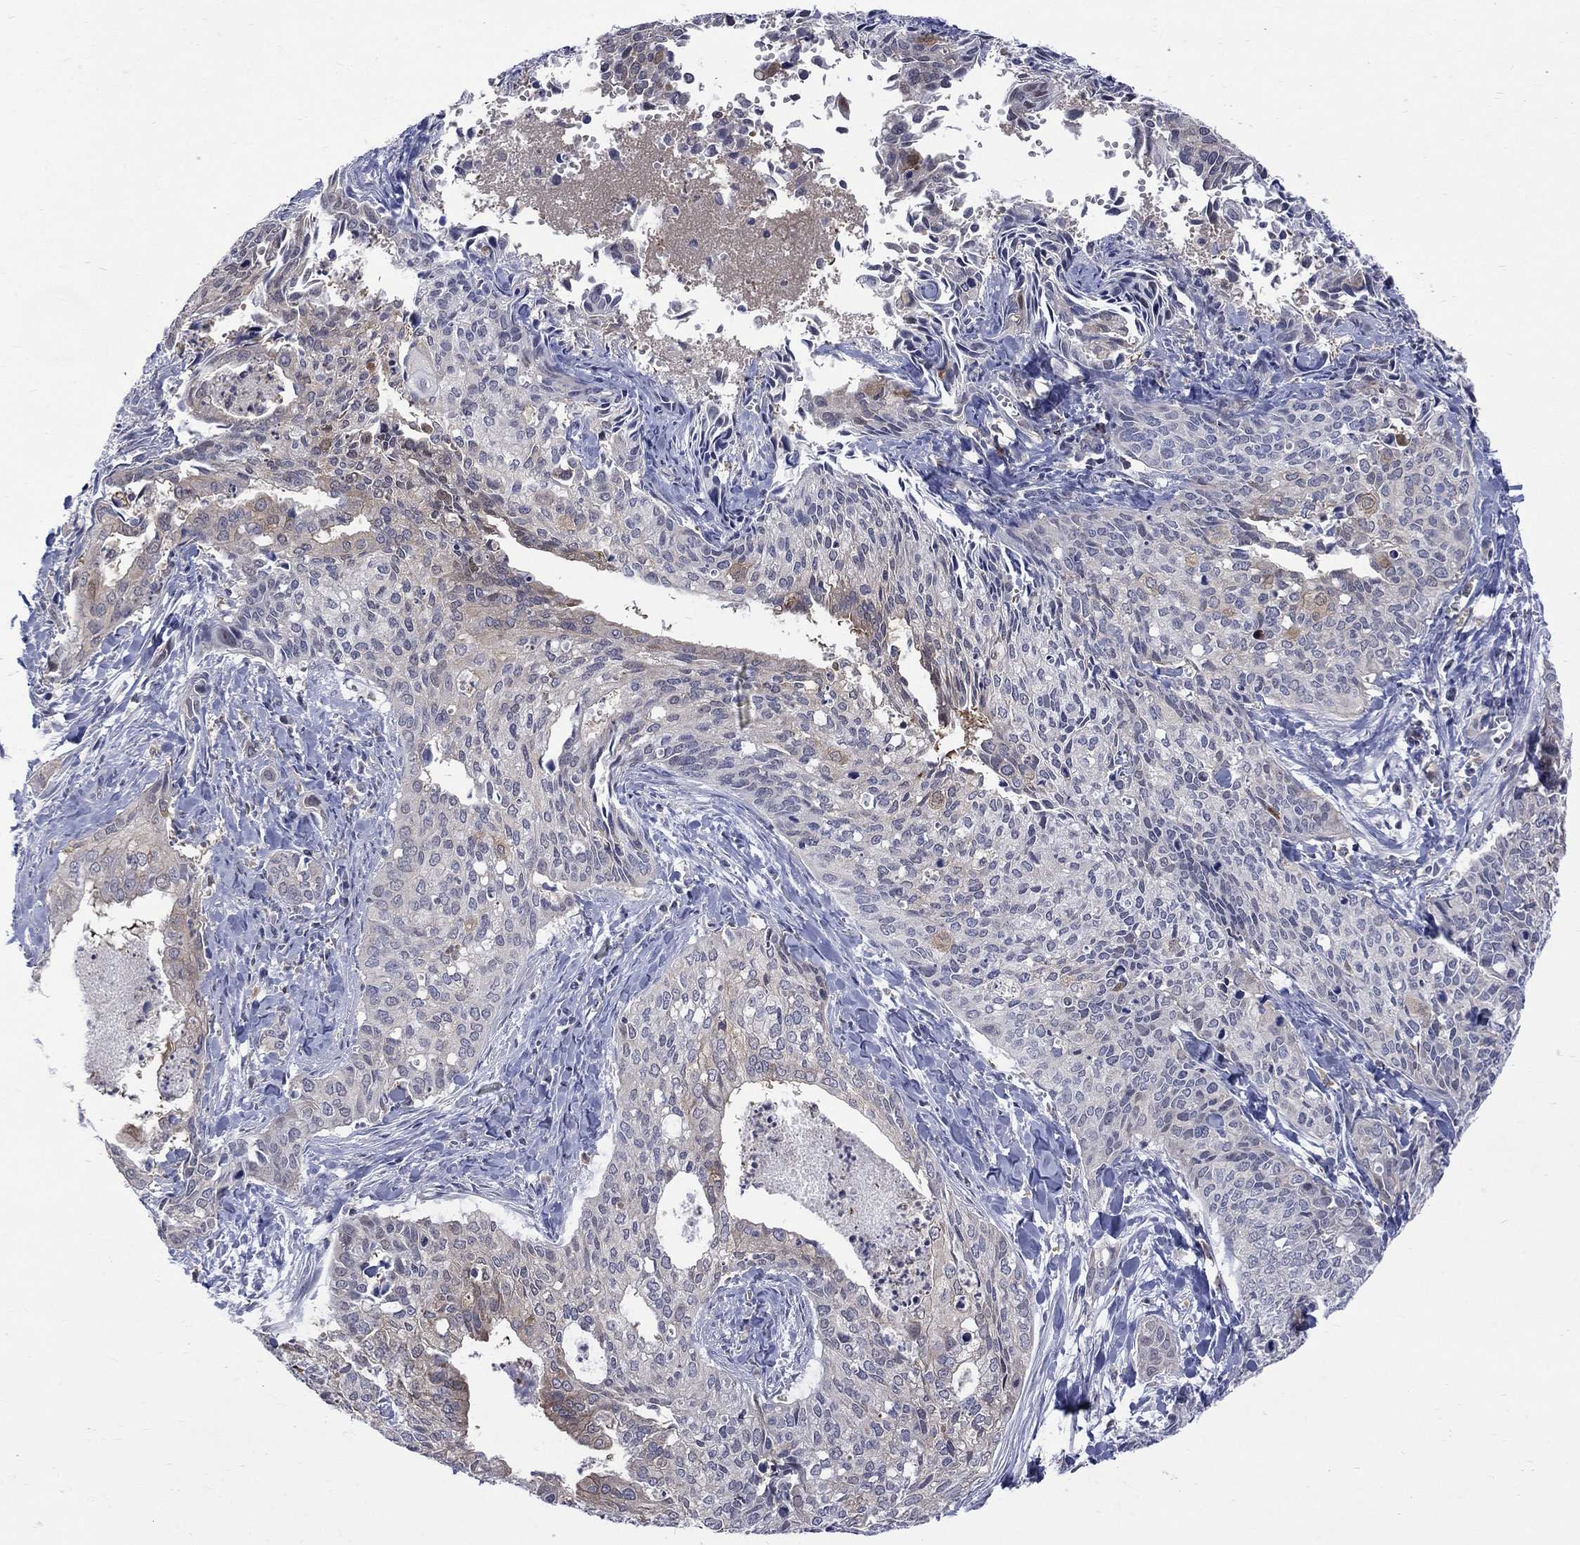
{"staining": {"intensity": "moderate", "quantity": "<25%", "location": "cytoplasmic/membranous"}, "tissue": "cervical cancer", "cell_type": "Tumor cells", "image_type": "cancer", "snomed": [{"axis": "morphology", "description": "Squamous cell carcinoma, NOS"}, {"axis": "topography", "description": "Cervix"}], "caption": "High-magnification brightfield microscopy of cervical cancer stained with DAB (brown) and counterstained with hematoxylin (blue). tumor cells exhibit moderate cytoplasmic/membranous positivity is present in approximately<25% of cells.", "gene": "HKDC1", "patient": {"sex": "female", "age": 29}}